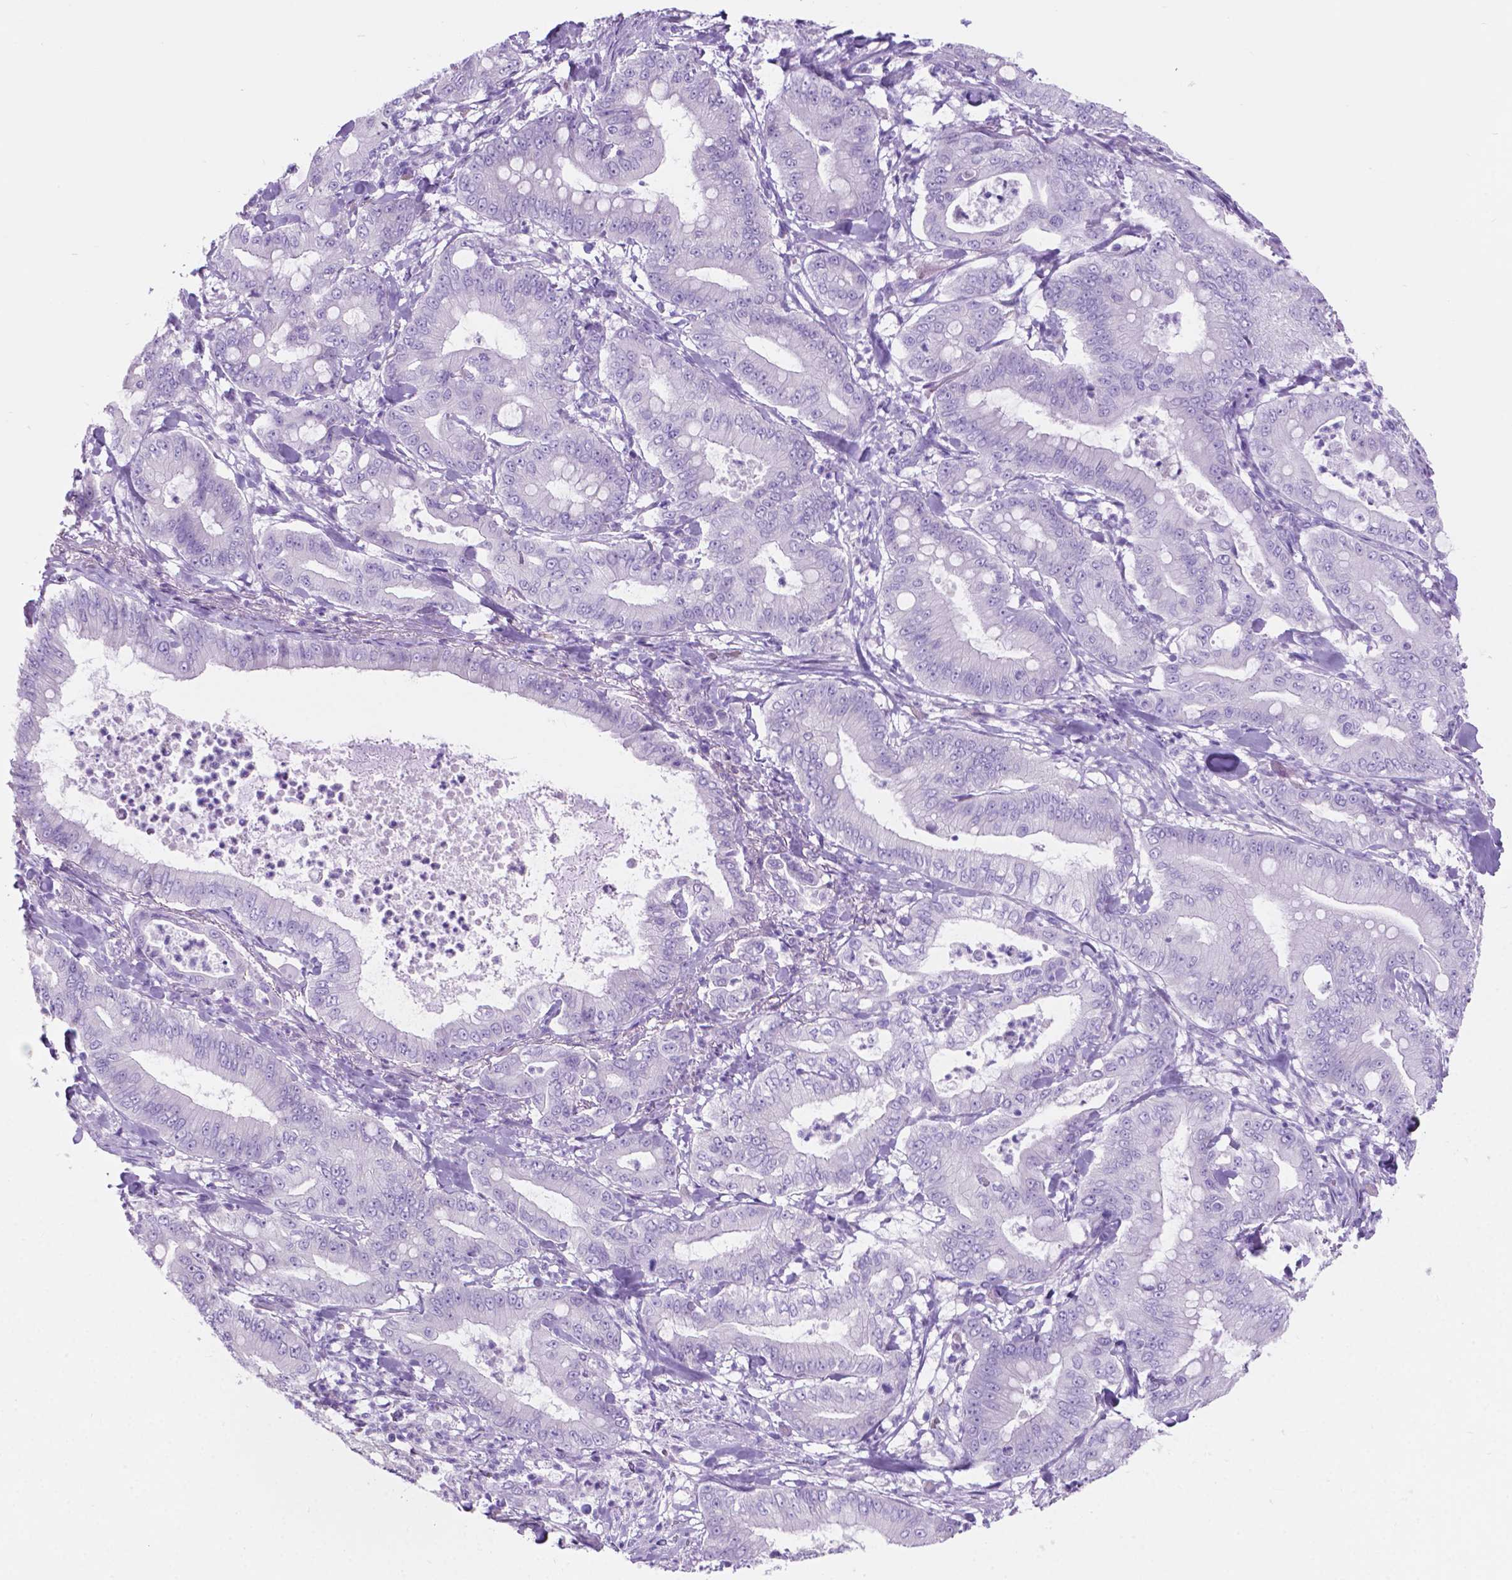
{"staining": {"intensity": "negative", "quantity": "none", "location": "none"}, "tissue": "pancreatic cancer", "cell_type": "Tumor cells", "image_type": "cancer", "snomed": [{"axis": "morphology", "description": "Adenocarcinoma, NOS"}, {"axis": "topography", "description": "Pancreas"}], "caption": "Immunohistochemical staining of pancreatic cancer shows no significant staining in tumor cells. Brightfield microscopy of IHC stained with DAB (3,3'-diaminobenzidine) (brown) and hematoxylin (blue), captured at high magnification.", "gene": "GRIN2B", "patient": {"sex": "male", "age": 71}}